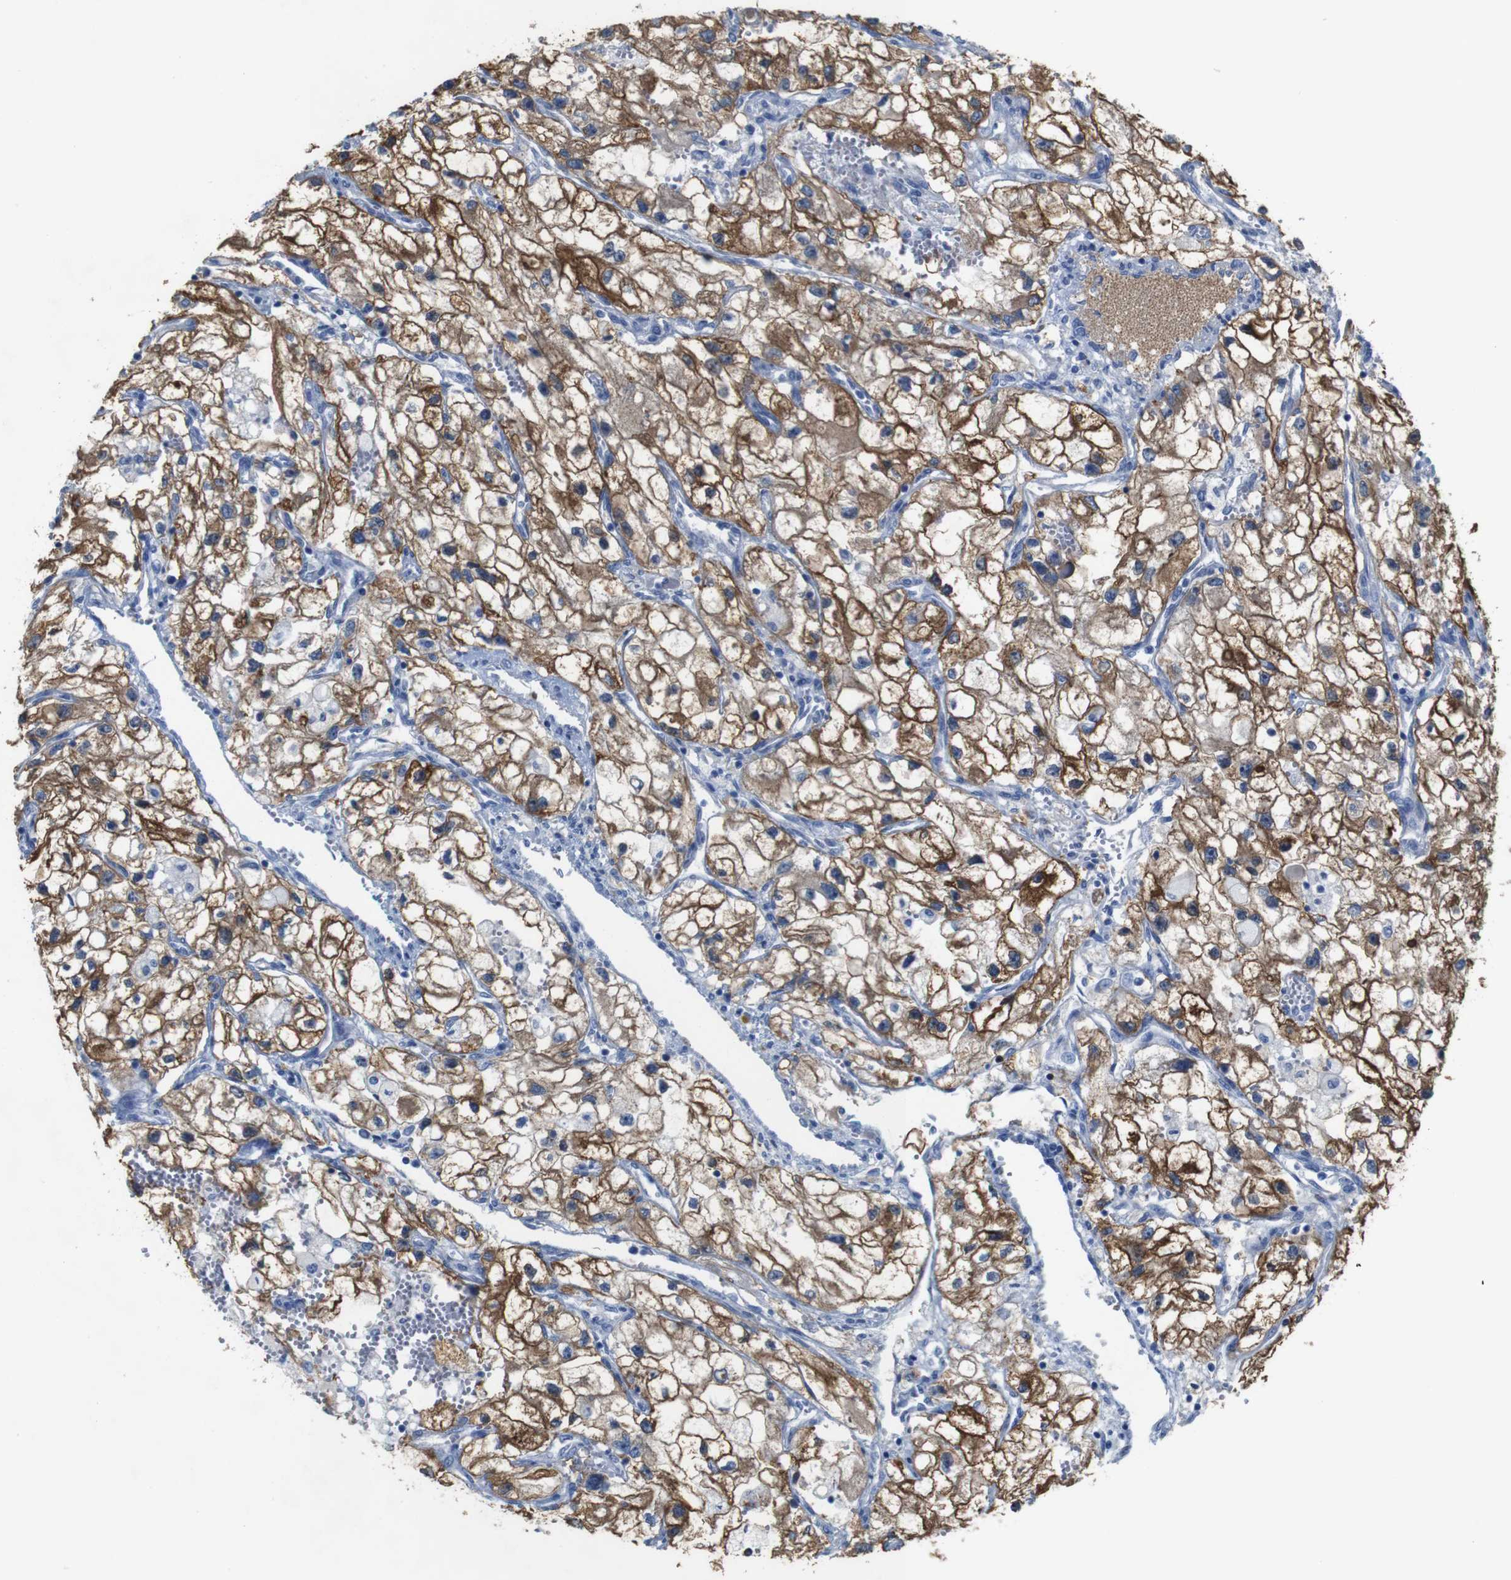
{"staining": {"intensity": "moderate", "quantity": ">75%", "location": "cytoplasmic/membranous"}, "tissue": "renal cancer", "cell_type": "Tumor cells", "image_type": "cancer", "snomed": [{"axis": "morphology", "description": "Adenocarcinoma, NOS"}, {"axis": "topography", "description": "Kidney"}], "caption": "The histopathology image displays staining of renal adenocarcinoma, revealing moderate cytoplasmic/membranous protein expression (brown color) within tumor cells. (DAB (3,3'-diaminobenzidine) = brown stain, brightfield microscopy at high magnification).", "gene": "MYEOV", "patient": {"sex": "female", "age": 70}}